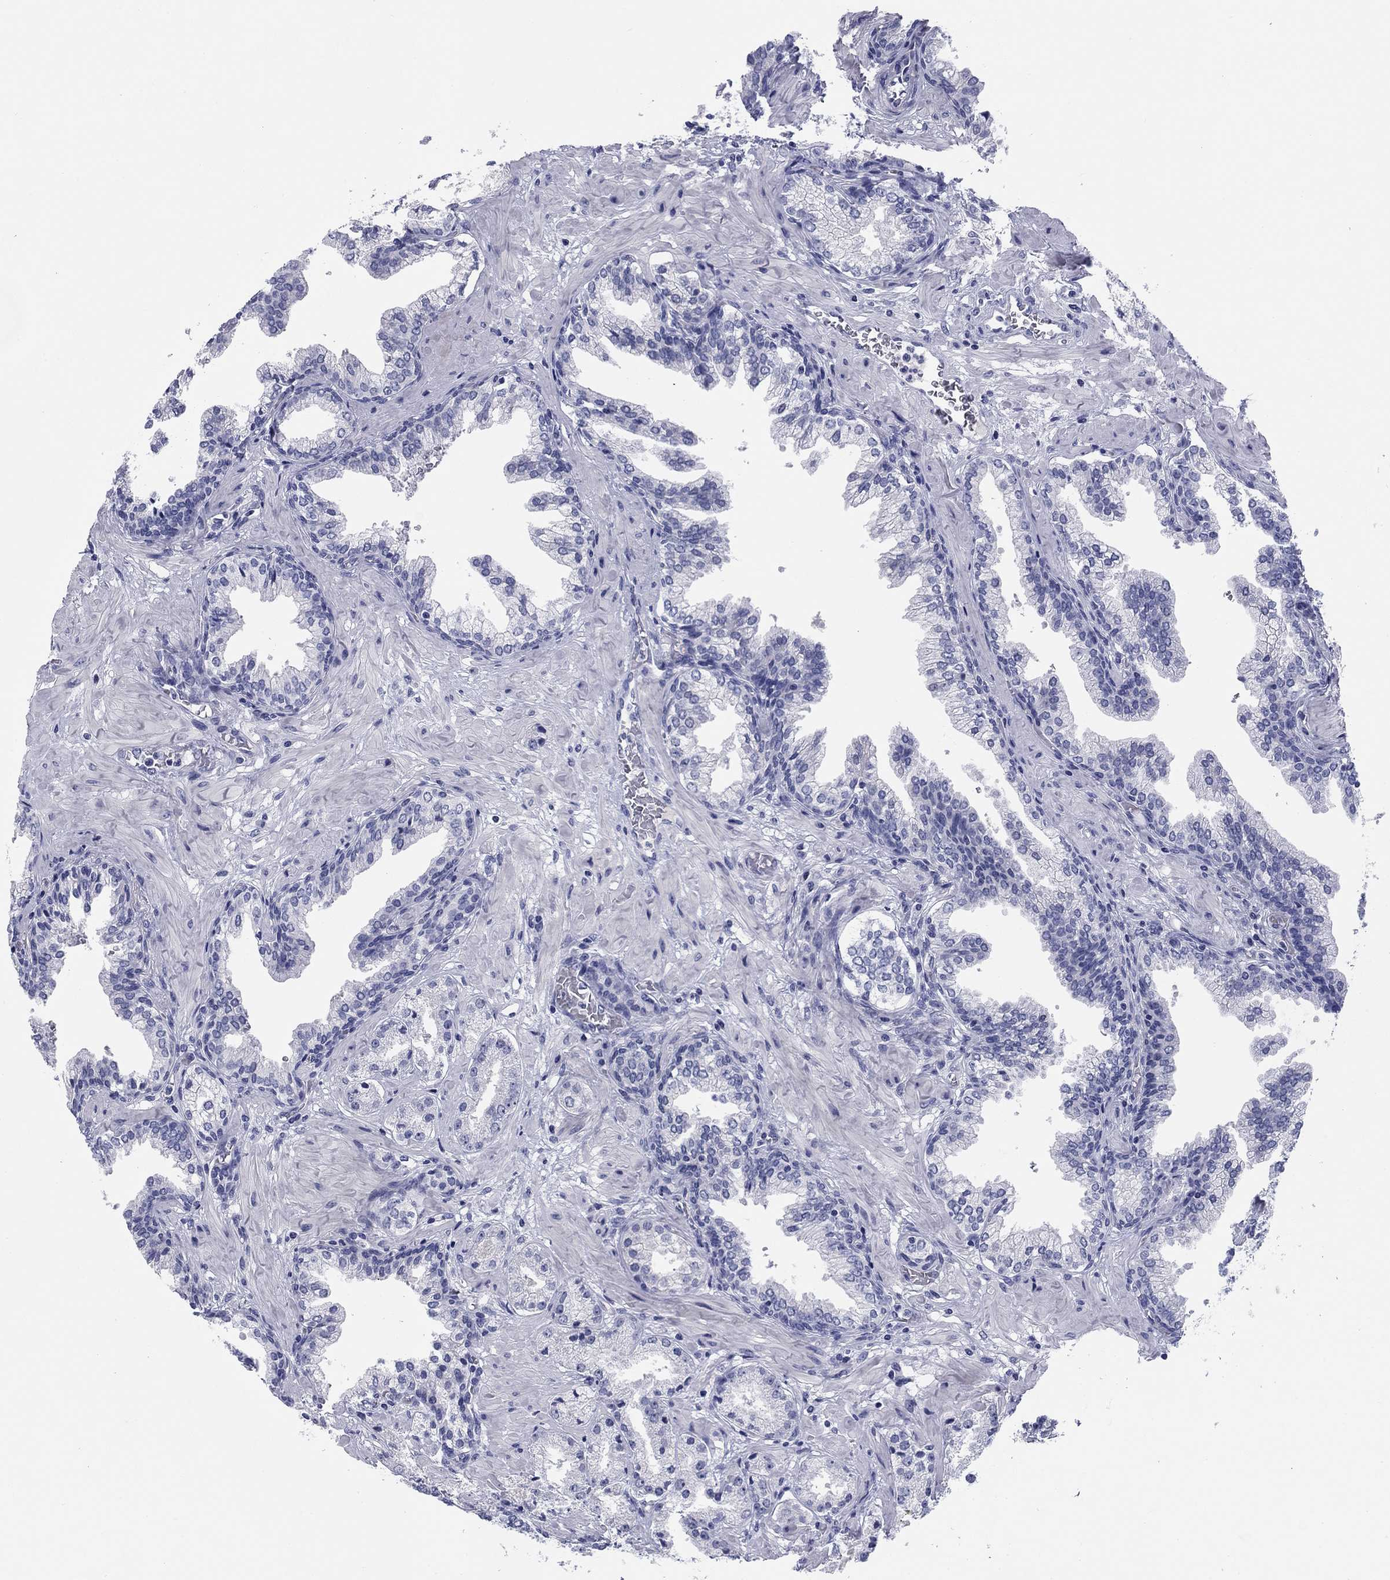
{"staining": {"intensity": "negative", "quantity": "none", "location": "none"}, "tissue": "prostate cancer", "cell_type": "Tumor cells", "image_type": "cancer", "snomed": [{"axis": "morphology", "description": "Adenocarcinoma, NOS"}, {"axis": "topography", "description": "Prostate and seminal vesicle, NOS"}, {"axis": "topography", "description": "Prostate"}], "caption": "Micrograph shows no protein staining in tumor cells of prostate adenocarcinoma tissue.", "gene": "KCNH1", "patient": {"sex": "male", "age": 44}}